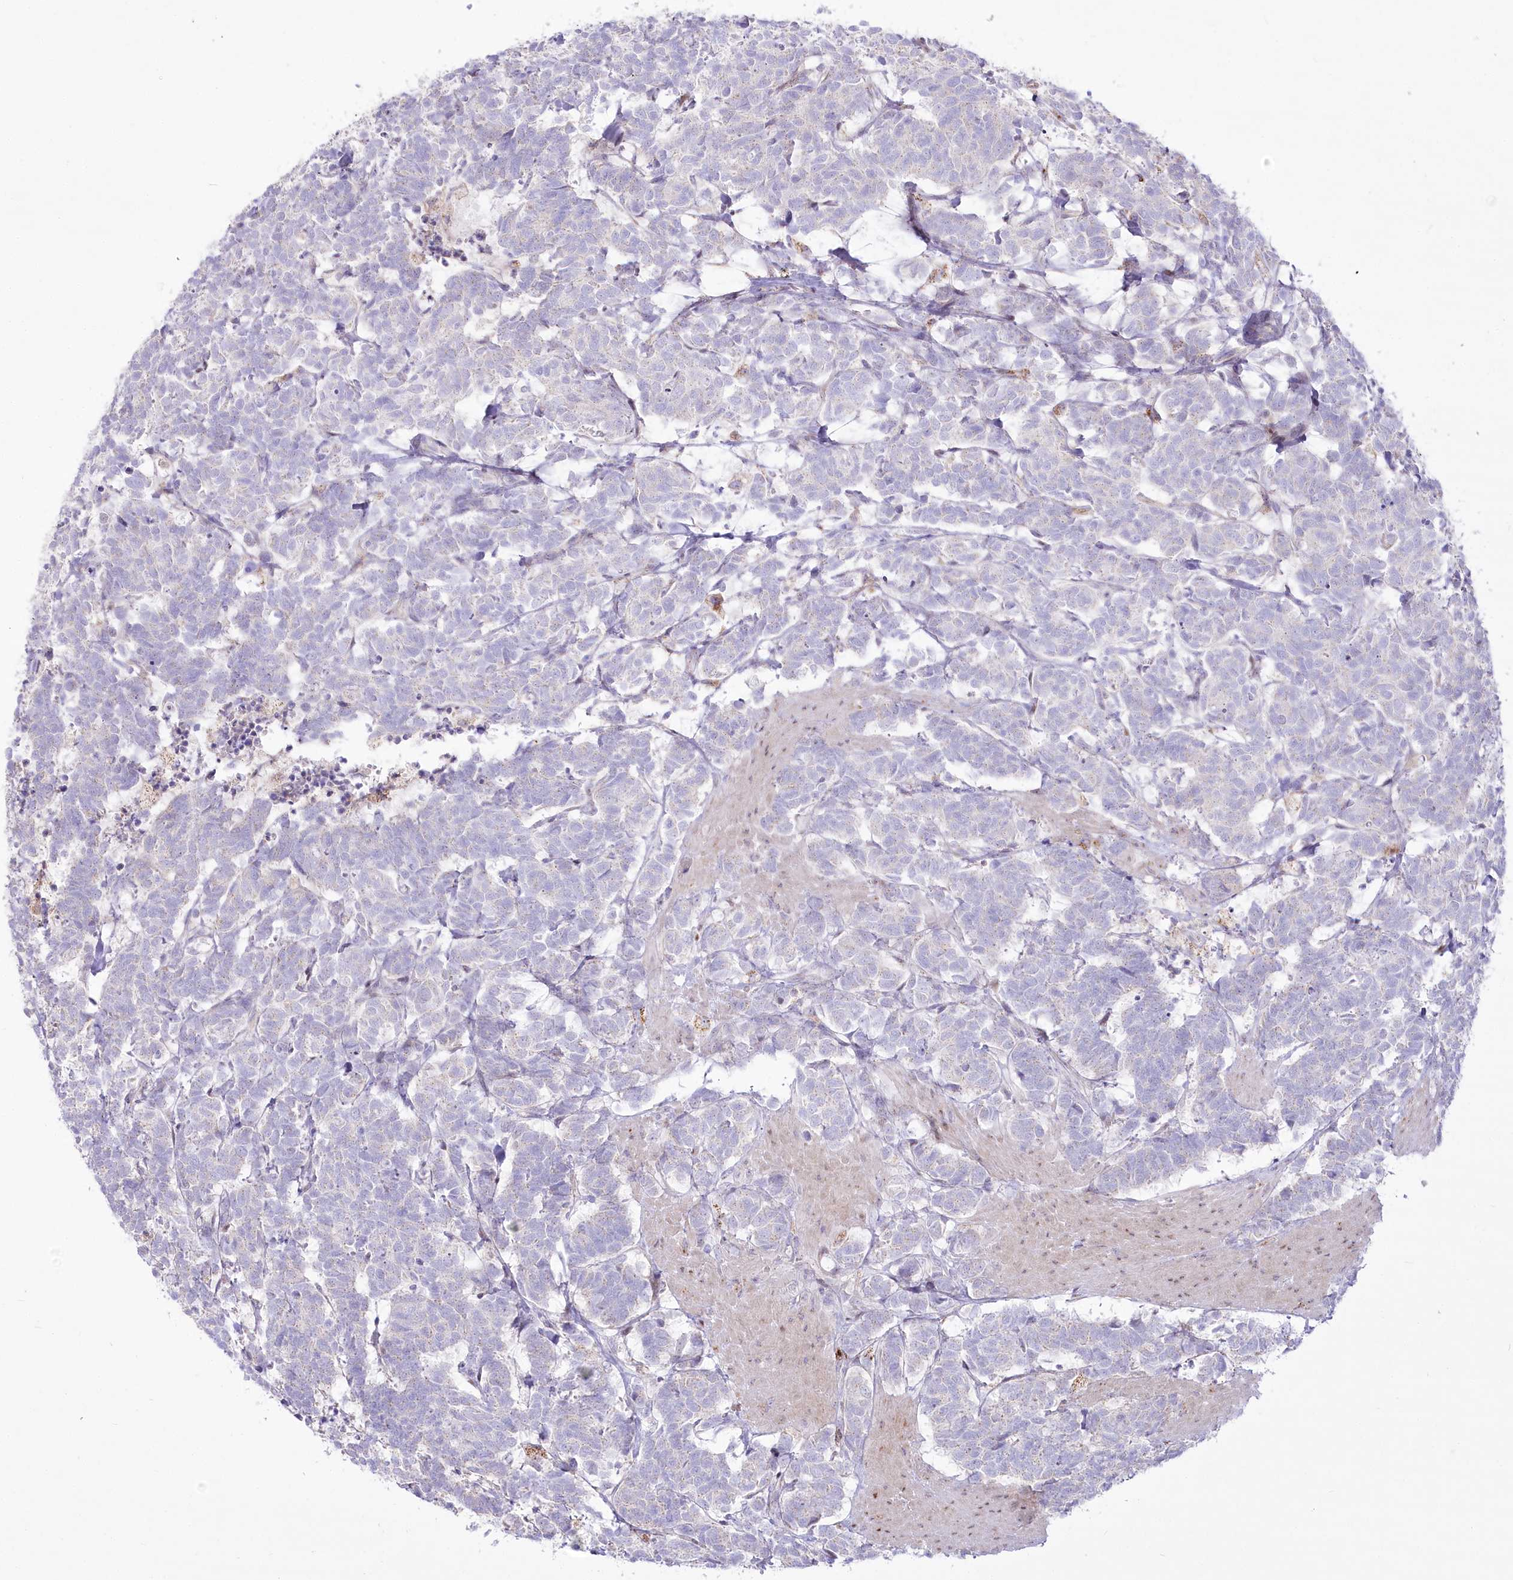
{"staining": {"intensity": "negative", "quantity": "none", "location": "none"}, "tissue": "carcinoid", "cell_type": "Tumor cells", "image_type": "cancer", "snomed": [{"axis": "morphology", "description": "Carcinoma, NOS"}, {"axis": "morphology", "description": "Carcinoid, malignant, NOS"}, {"axis": "topography", "description": "Urinary bladder"}], "caption": "A high-resolution image shows IHC staining of carcinoid, which displays no significant staining in tumor cells.", "gene": "CEP164", "patient": {"sex": "male", "age": 57}}